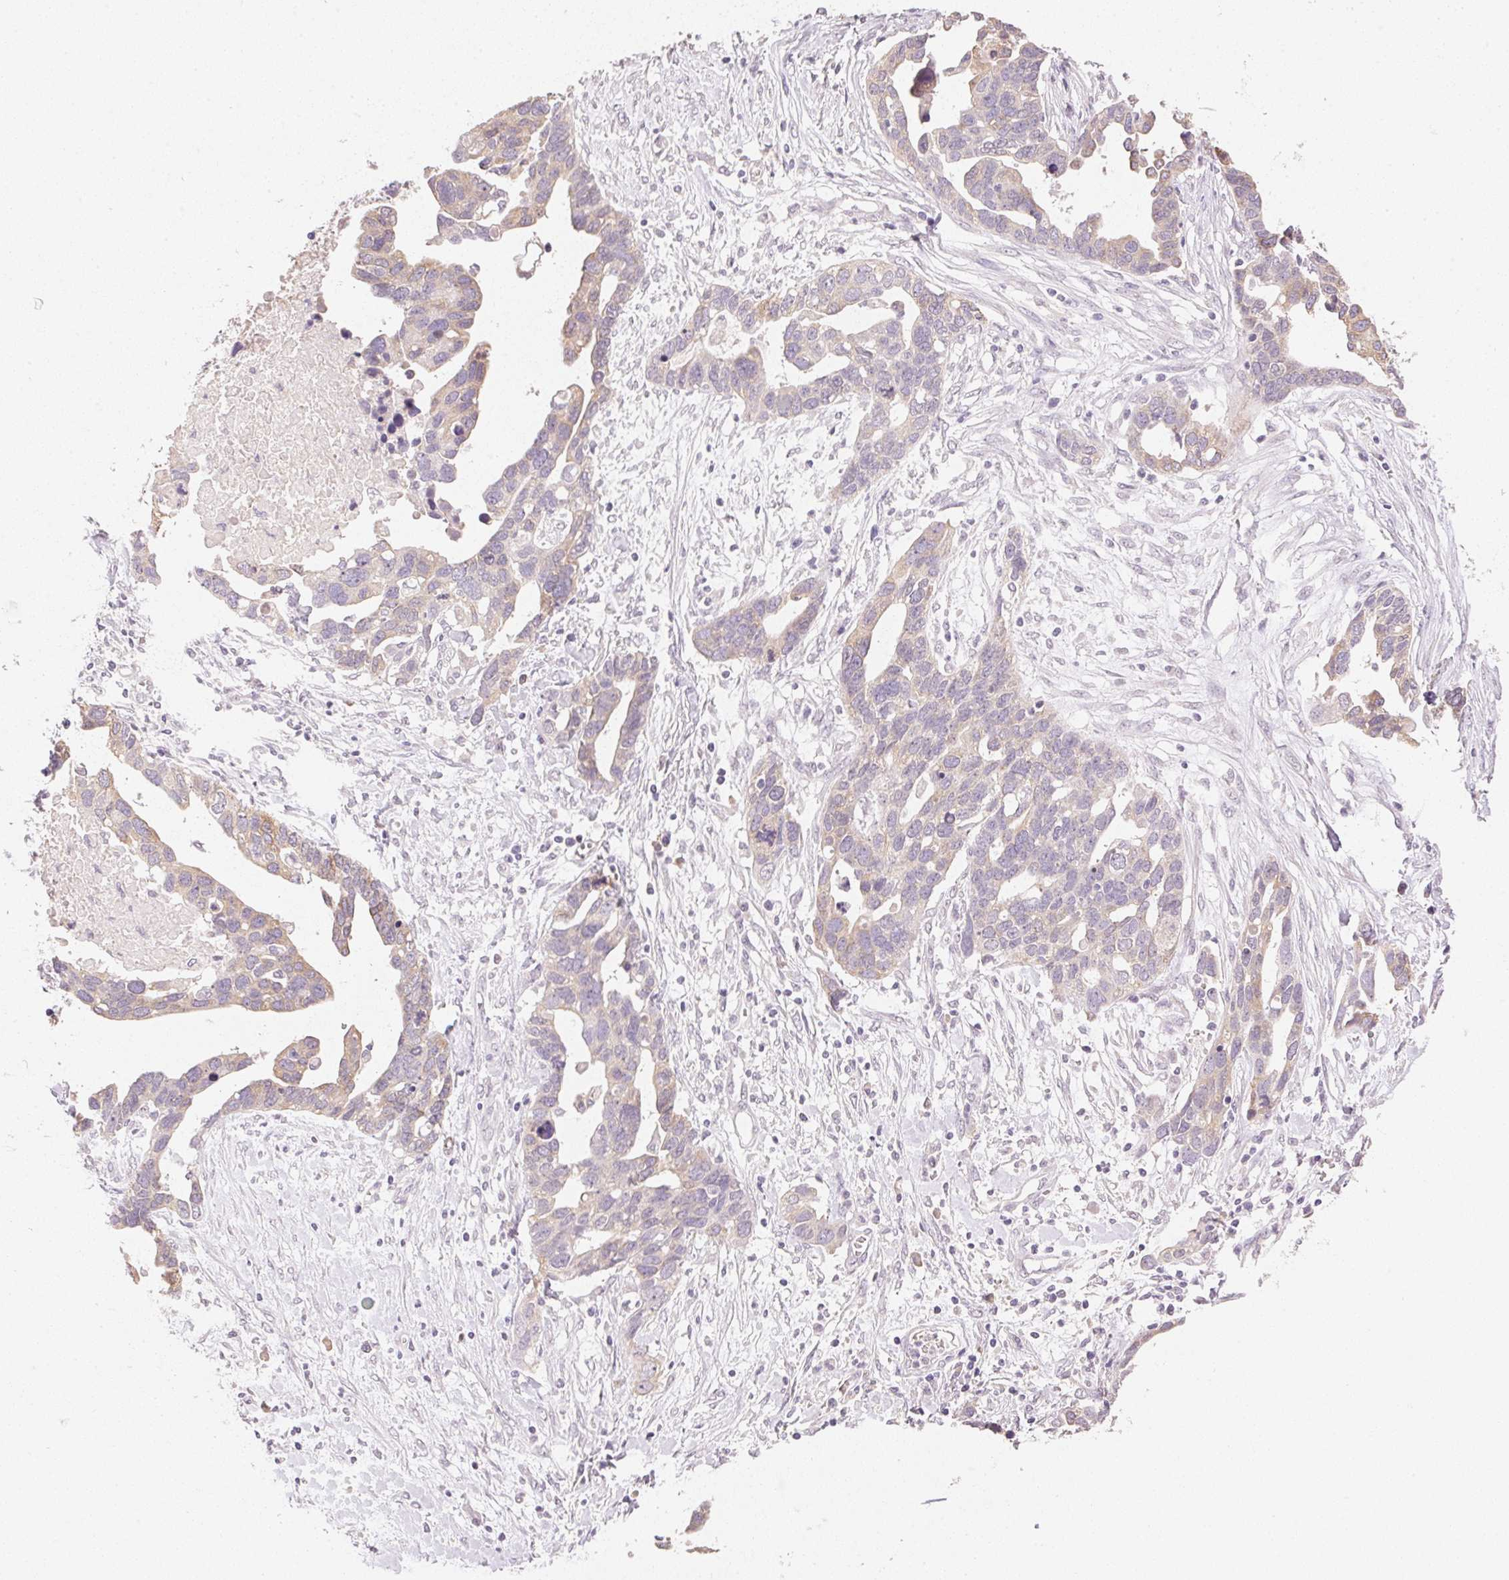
{"staining": {"intensity": "weak", "quantity": "25%-75%", "location": "cytoplasmic/membranous"}, "tissue": "ovarian cancer", "cell_type": "Tumor cells", "image_type": "cancer", "snomed": [{"axis": "morphology", "description": "Cystadenocarcinoma, serous, NOS"}, {"axis": "topography", "description": "Ovary"}], "caption": "An image showing weak cytoplasmic/membranous positivity in approximately 25%-75% of tumor cells in serous cystadenocarcinoma (ovarian), as visualized by brown immunohistochemical staining.", "gene": "DHCR24", "patient": {"sex": "female", "age": 54}}